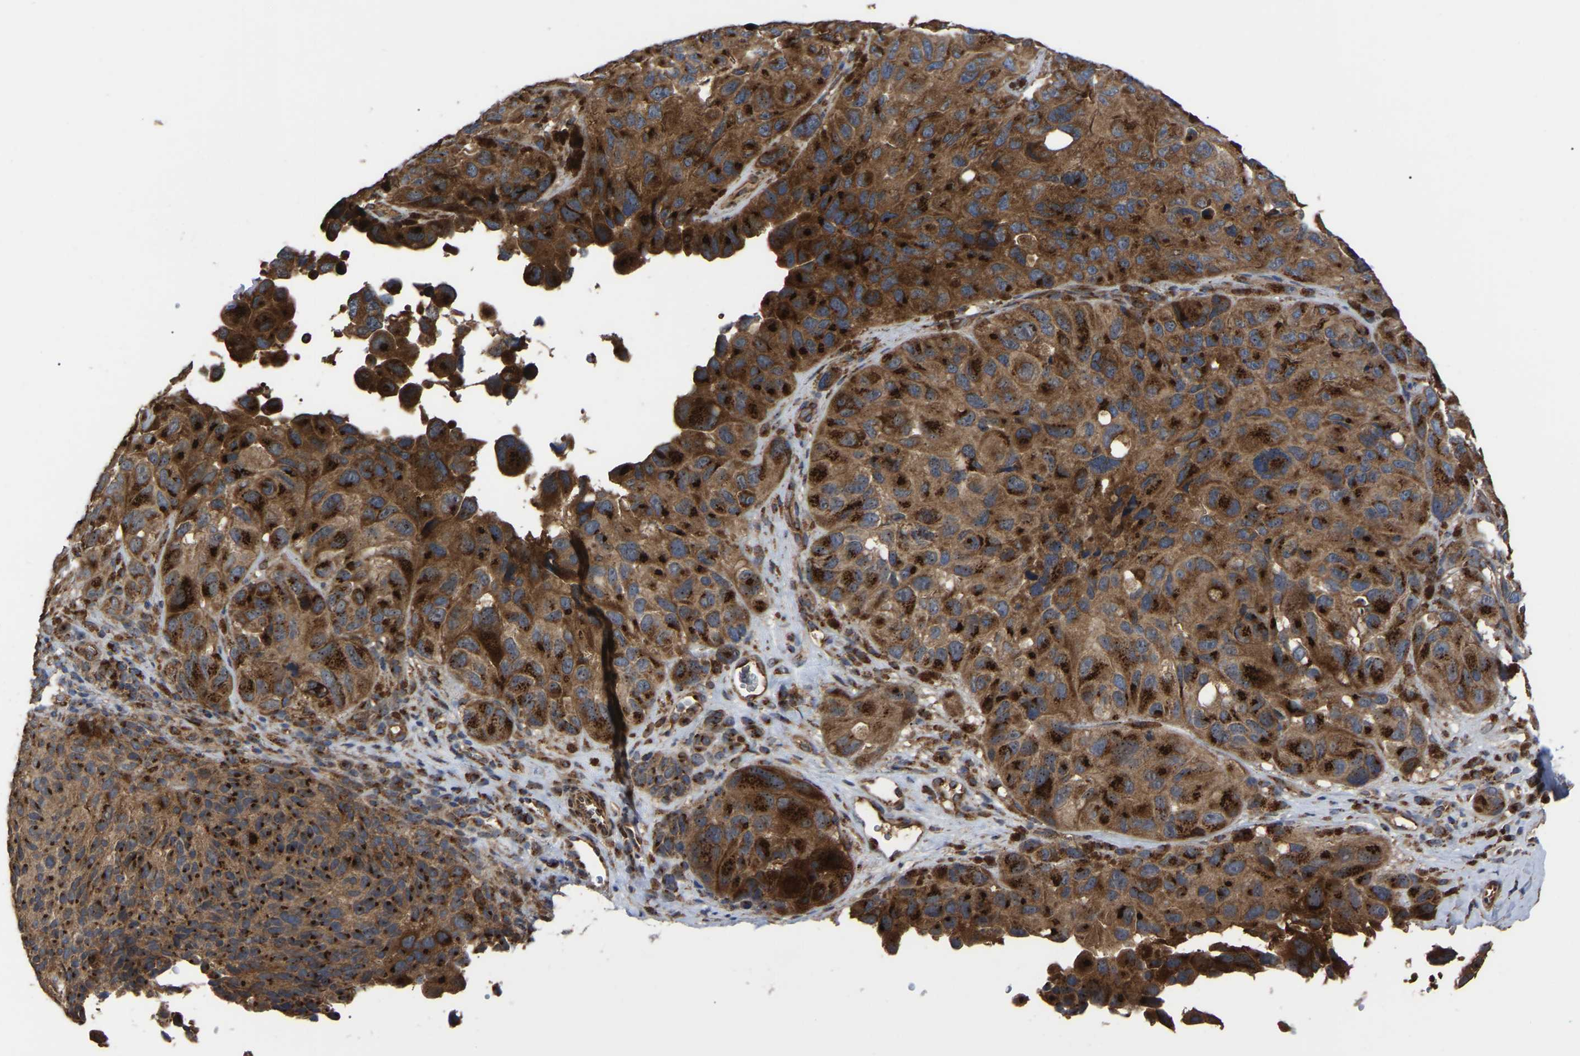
{"staining": {"intensity": "strong", "quantity": "25%-75%", "location": "cytoplasmic/membranous"}, "tissue": "melanoma", "cell_type": "Tumor cells", "image_type": "cancer", "snomed": [{"axis": "morphology", "description": "Malignant melanoma, NOS"}, {"axis": "topography", "description": "Skin"}], "caption": "Immunohistochemical staining of melanoma exhibits high levels of strong cytoplasmic/membranous protein positivity in about 25%-75% of tumor cells.", "gene": "GCC1", "patient": {"sex": "female", "age": 73}}